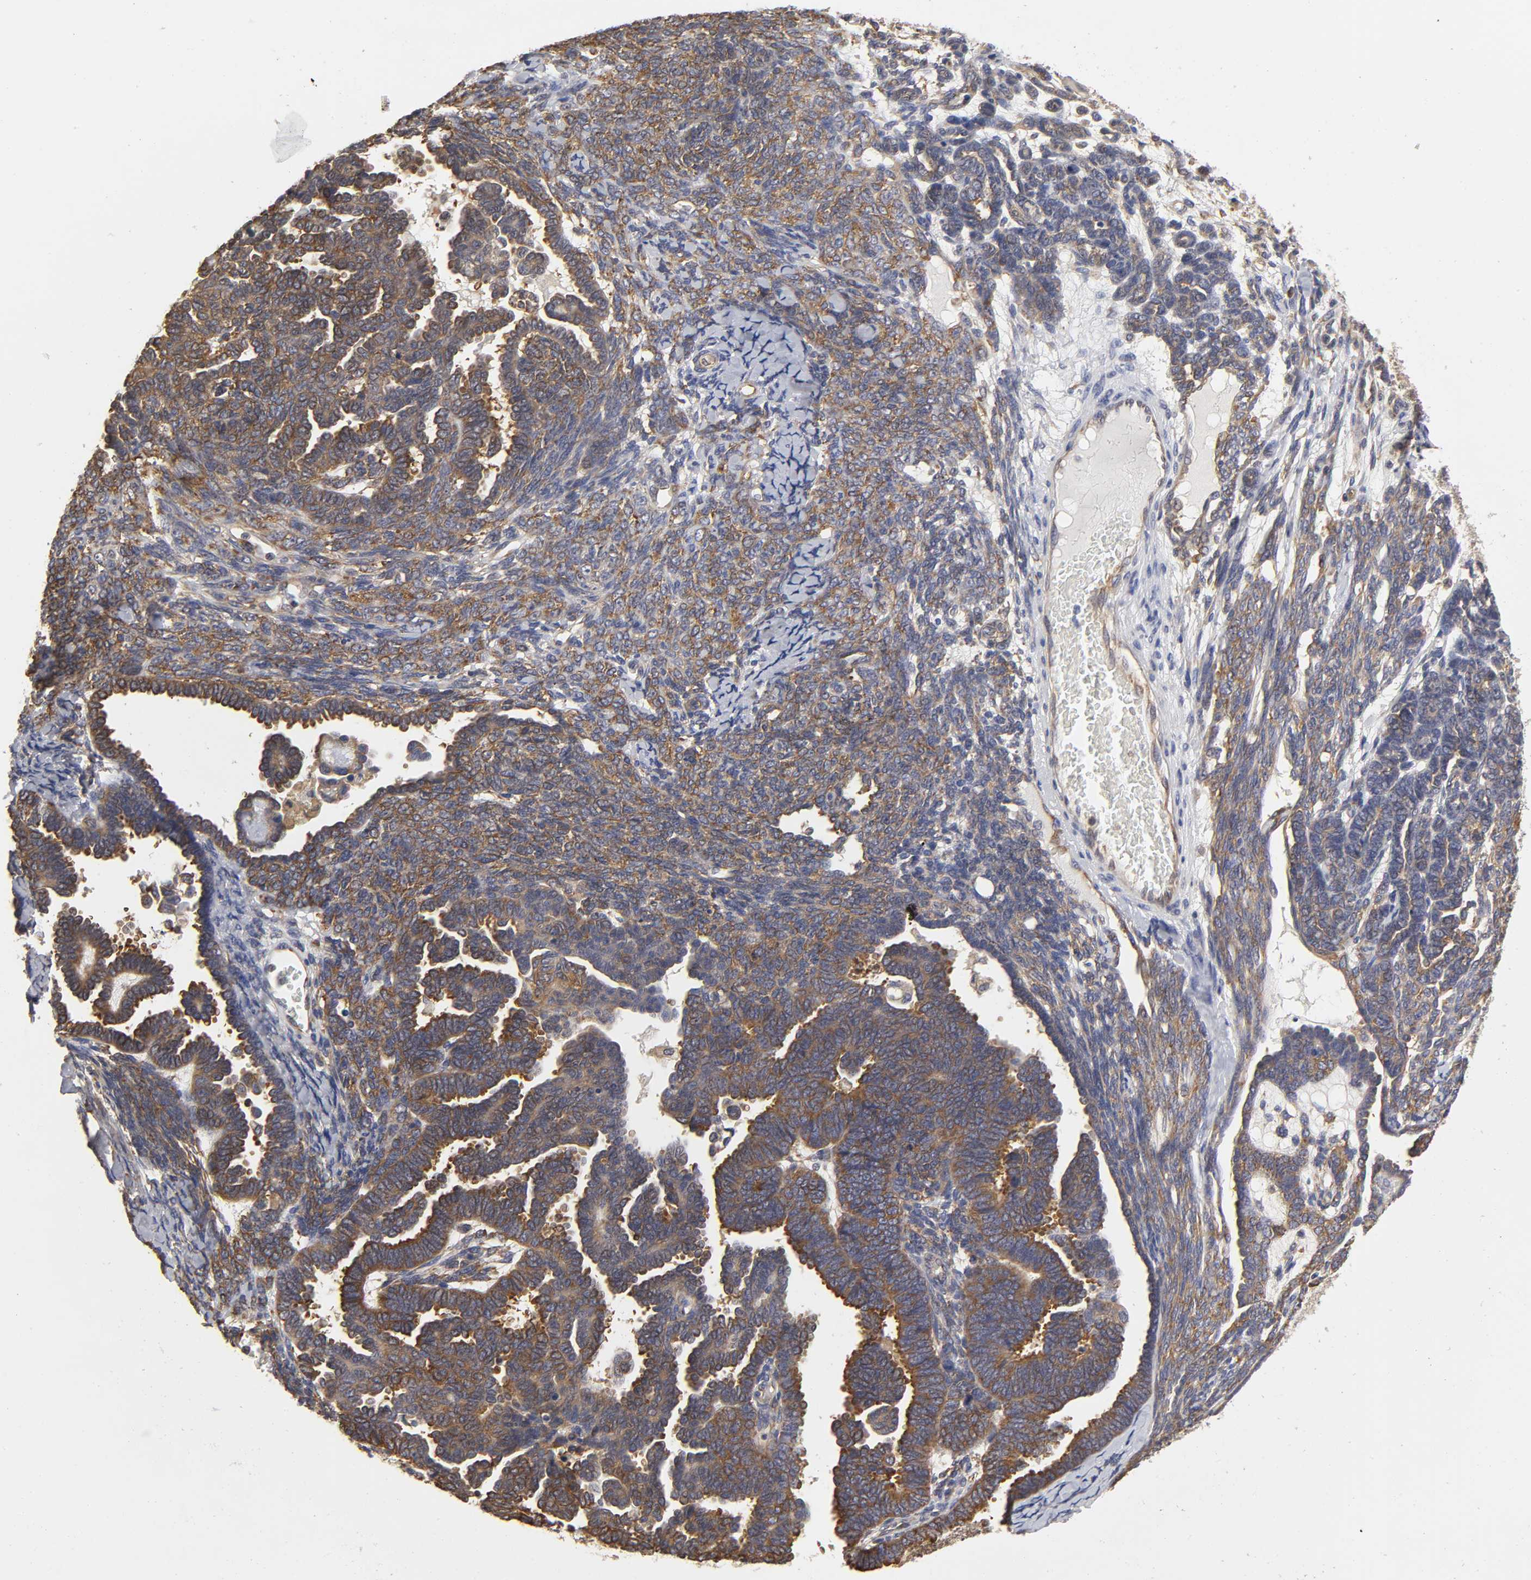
{"staining": {"intensity": "strong", "quantity": ">75%", "location": "cytoplasmic/membranous"}, "tissue": "endometrial cancer", "cell_type": "Tumor cells", "image_type": "cancer", "snomed": [{"axis": "morphology", "description": "Neoplasm, malignant, NOS"}, {"axis": "topography", "description": "Endometrium"}], "caption": "A high amount of strong cytoplasmic/membranous expression is identified in approximately >75% of tumor cells in endometrial neoplasm (malignant) tissue. (DAB (3,3'-diaminobenzidine) IHC with brightfield microscopy, high magnification).", "gene": "RPL14", "patient": {"sex": "female", "age": 74}}